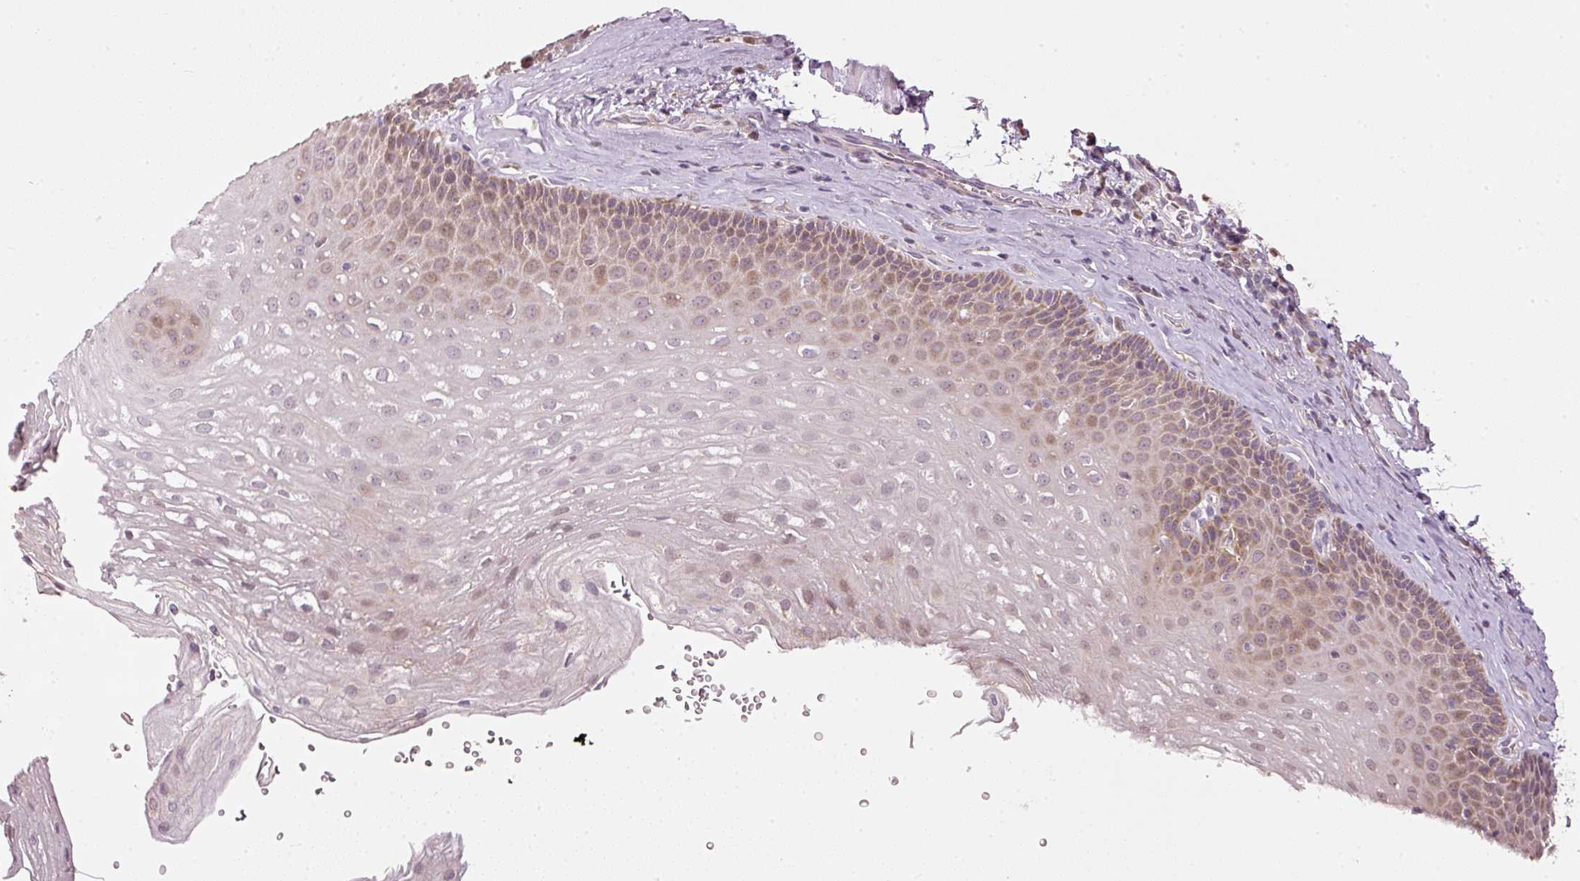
{"staining": {"intensity": "weak", "quantity": "25%-75%", "location": "cytoplasmic/membranous"}, "tissue": "esophagus", "cell_type": "Squamous epithelial cells", "image_type": "normal", "snomed": [{"axis": "morphology", "description": "Normal tissue, NOS"}, {"axis": "topography", "description": "Esophagus"}], "caption": "This micrograph shows normal esophagus stained with immunohistochemistry (IHC) to label a protein in brown. The cytoplasmic/membranous of squamous epithelial cells show weak positivity for the protein. Nuclei are counter-stained blue.", "gene": "MTHFD1L", "patient": {"sex": "female", "age": 66}}